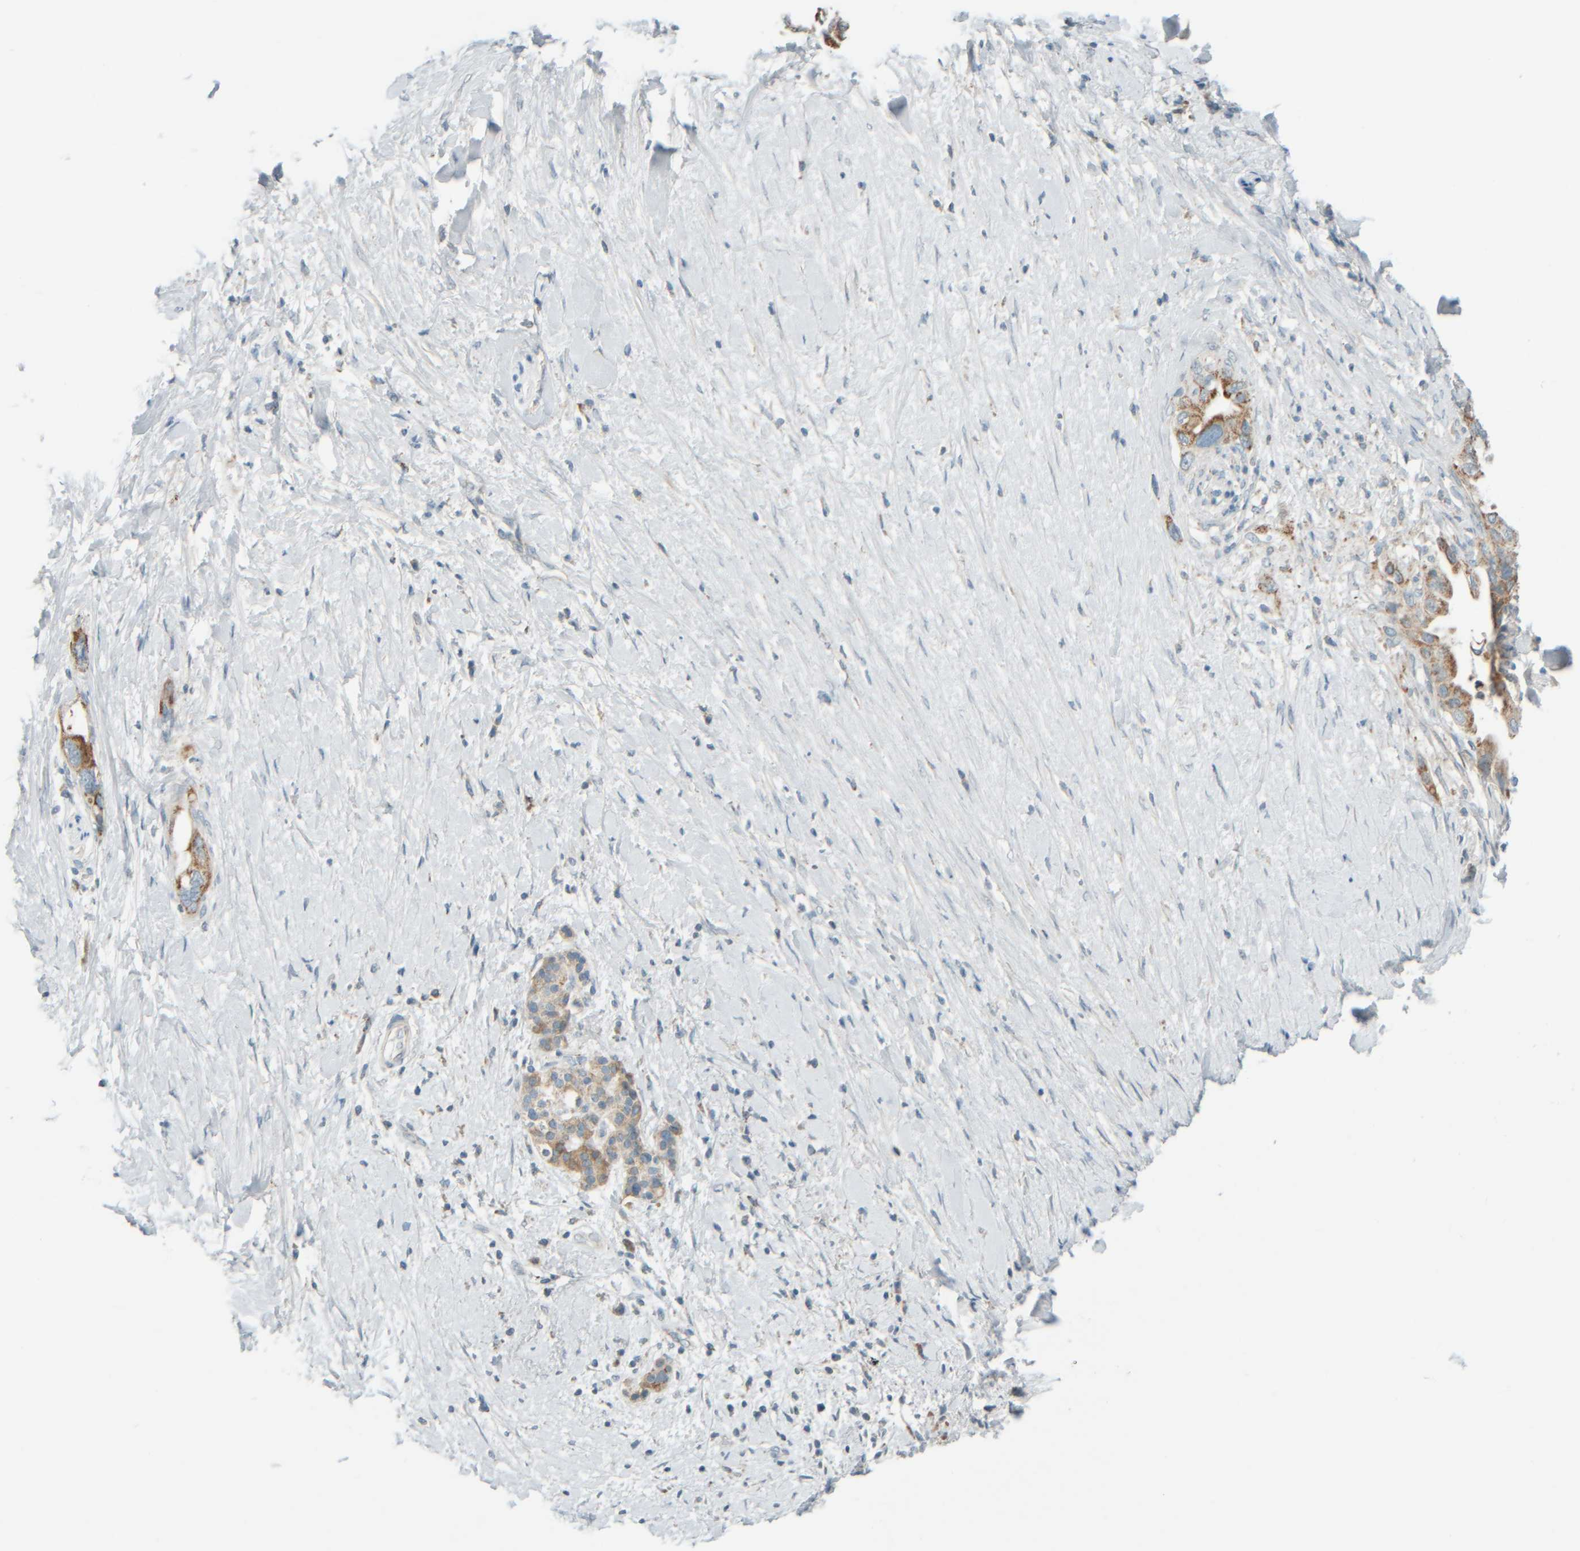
{"staining": {"intensity": "moderate", "quantity": ">75%", "location": "cytoplasmic/membranous"}, "tissue": "pancreatic cancer", "cell_type": "Tumor cells", "image_type": "cancer", "snomed": [{"axis": "morphology", "description": "Adenocarcinoma, NOS"}, {"axis": "topography", "description": "Pancreas"}], "caption": "Protein staining reveals moderate cytoplasmic/membranous positivity in approximately >75% of tumor cells in adenocarcinoma (pancreatic).", "gene": "PTGES3L-AARSD1", "patient": {"sex": "female", "age": 56}}